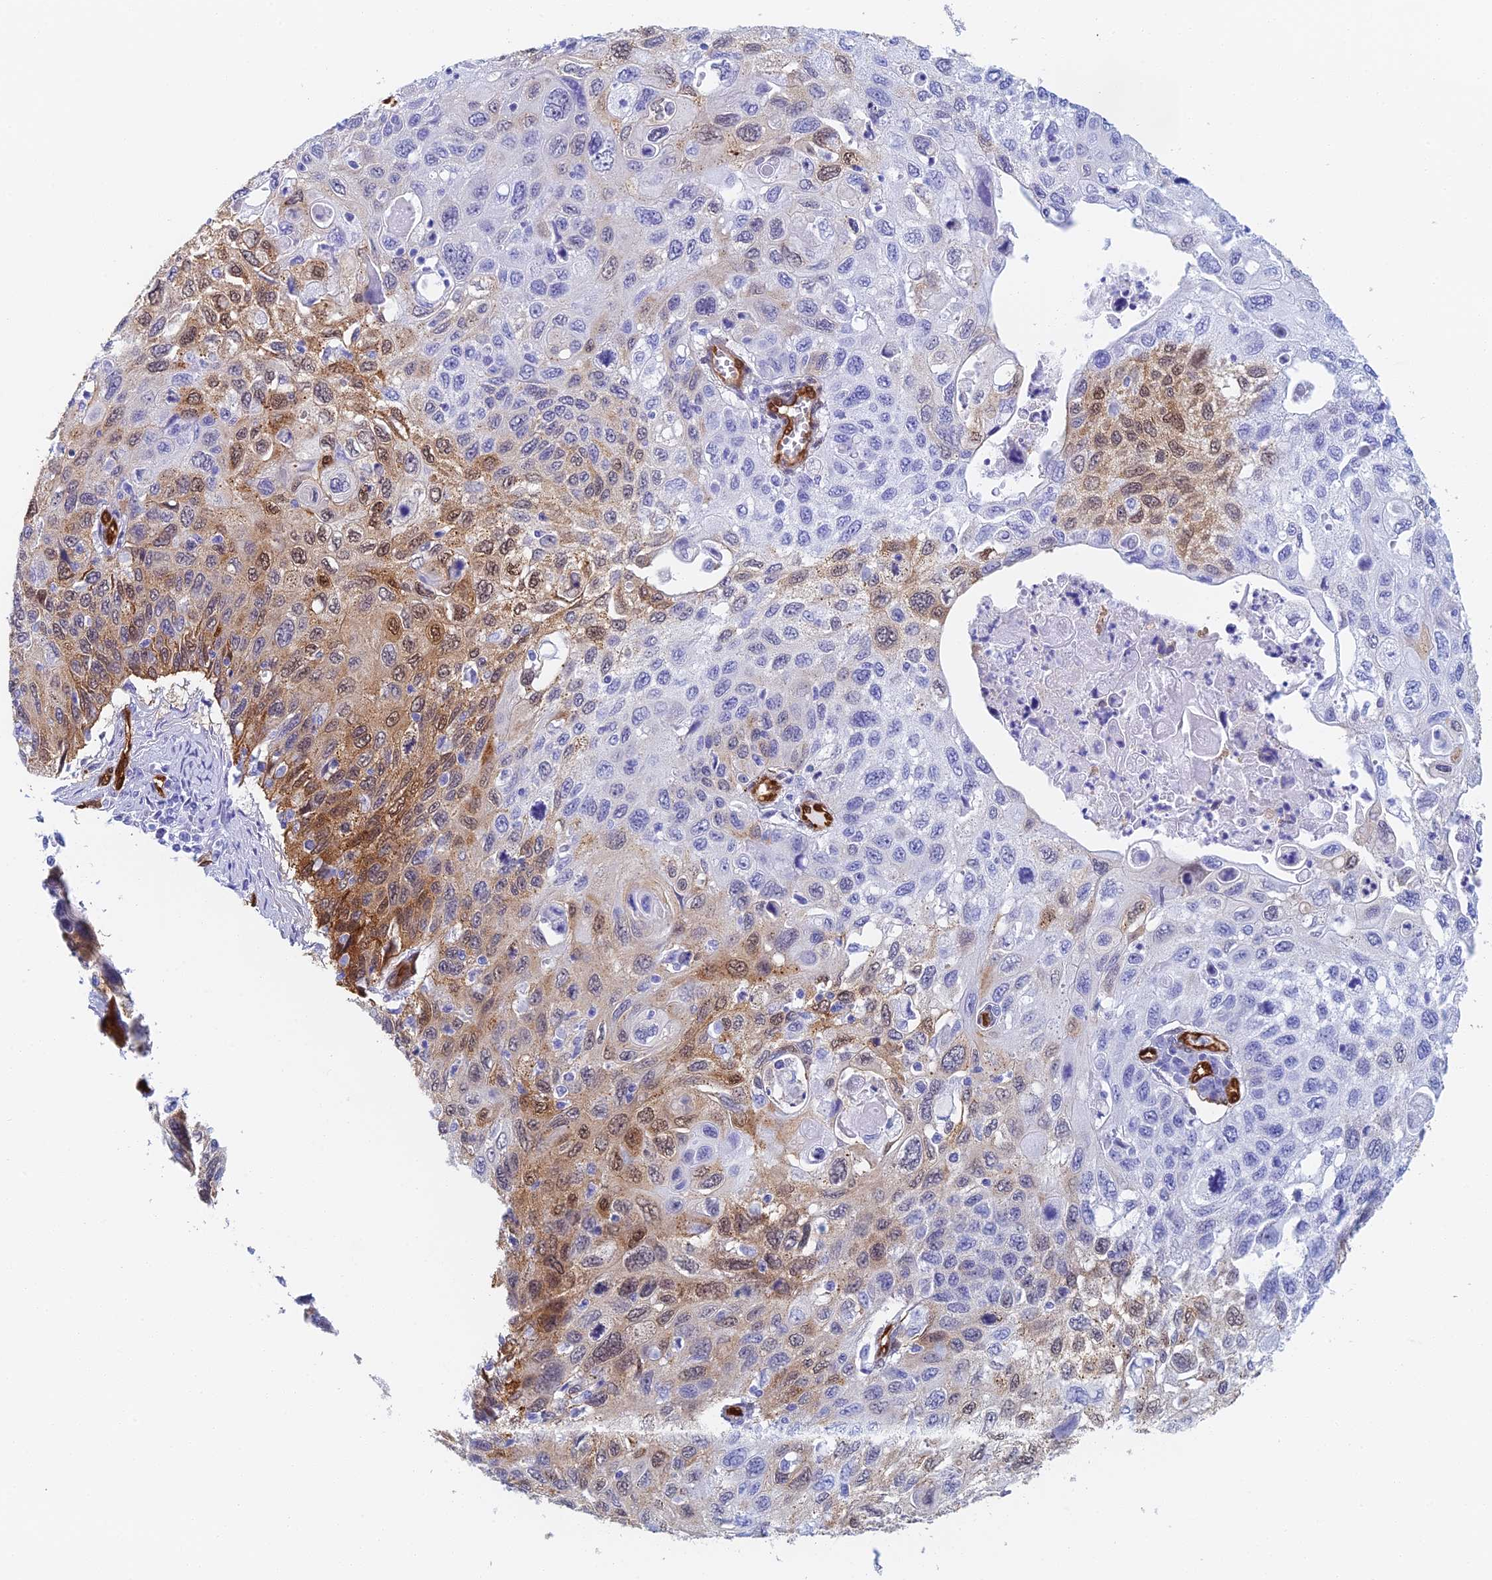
{"staining": {"intensity": "moderate", "quantity": "<25%", "location": "cytoplasmic/membranous,nuclear"}, "tissue": "cervical cancer", "cell_type": "Tumor cells", "image_type": "cancer", "snomed": [{"axis": "morphology", "description": "Squamous cell carcinoma, NOS"}, {"axis": "topography", "description": "Cervix"}], "caption": "Squamous cell carcinoma (cervical) tissue displays moderate cytoplasmic/membranous and nuclear staining in approximately <25% of tumor cells, visualized by immunohistochemistry. Immunohistochemistry stains the protein in brown and the nuclei are stained blue.", "gene": "CRIP2", "patient": {"sex": "female", "age": 70}}